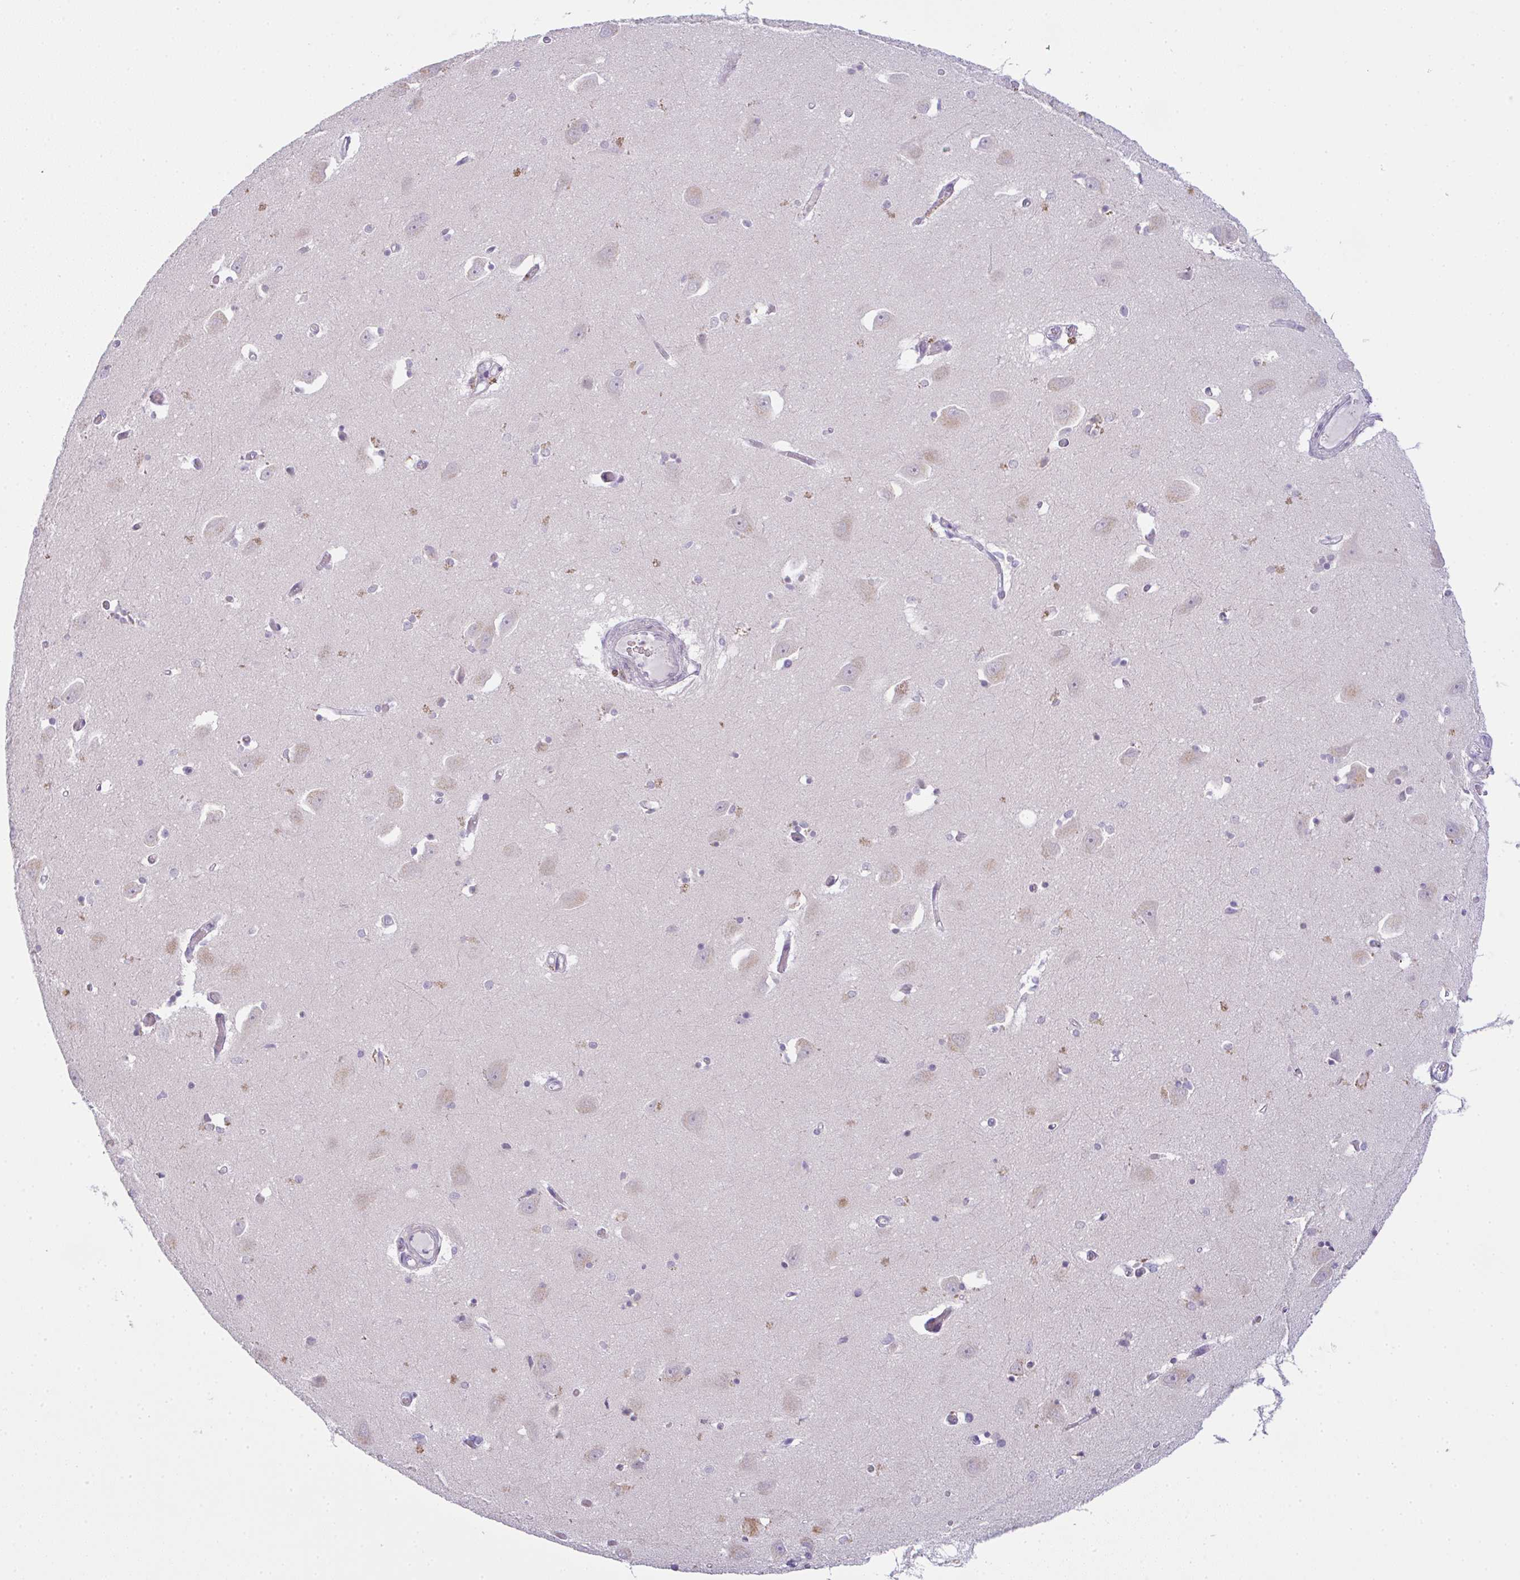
{"staining": {"intensity": "negative", "quantity": "none", "location": "none"}, "tissue": "caudate", "cell_type": "Glial cells", "image_type": "normal", "snomed": [{"axis": "morphology", "description": "Normal tissue, NOS"}, {"axis": "topography", "description": "Lateral ventricle wall"}, {"axis": "topography", "description": "Hippocampus"}], "caption": "DAB (3,3'-diaminobenzidine) immunohistochemical staining of normal caudate shows no significant expression in glial cells. (DAB (3,3'-diaminobenzidine) IHC with hematoxylin counter stain).", "gene": "CSE1L", "patient": {"sex": "female", "age": 63}}